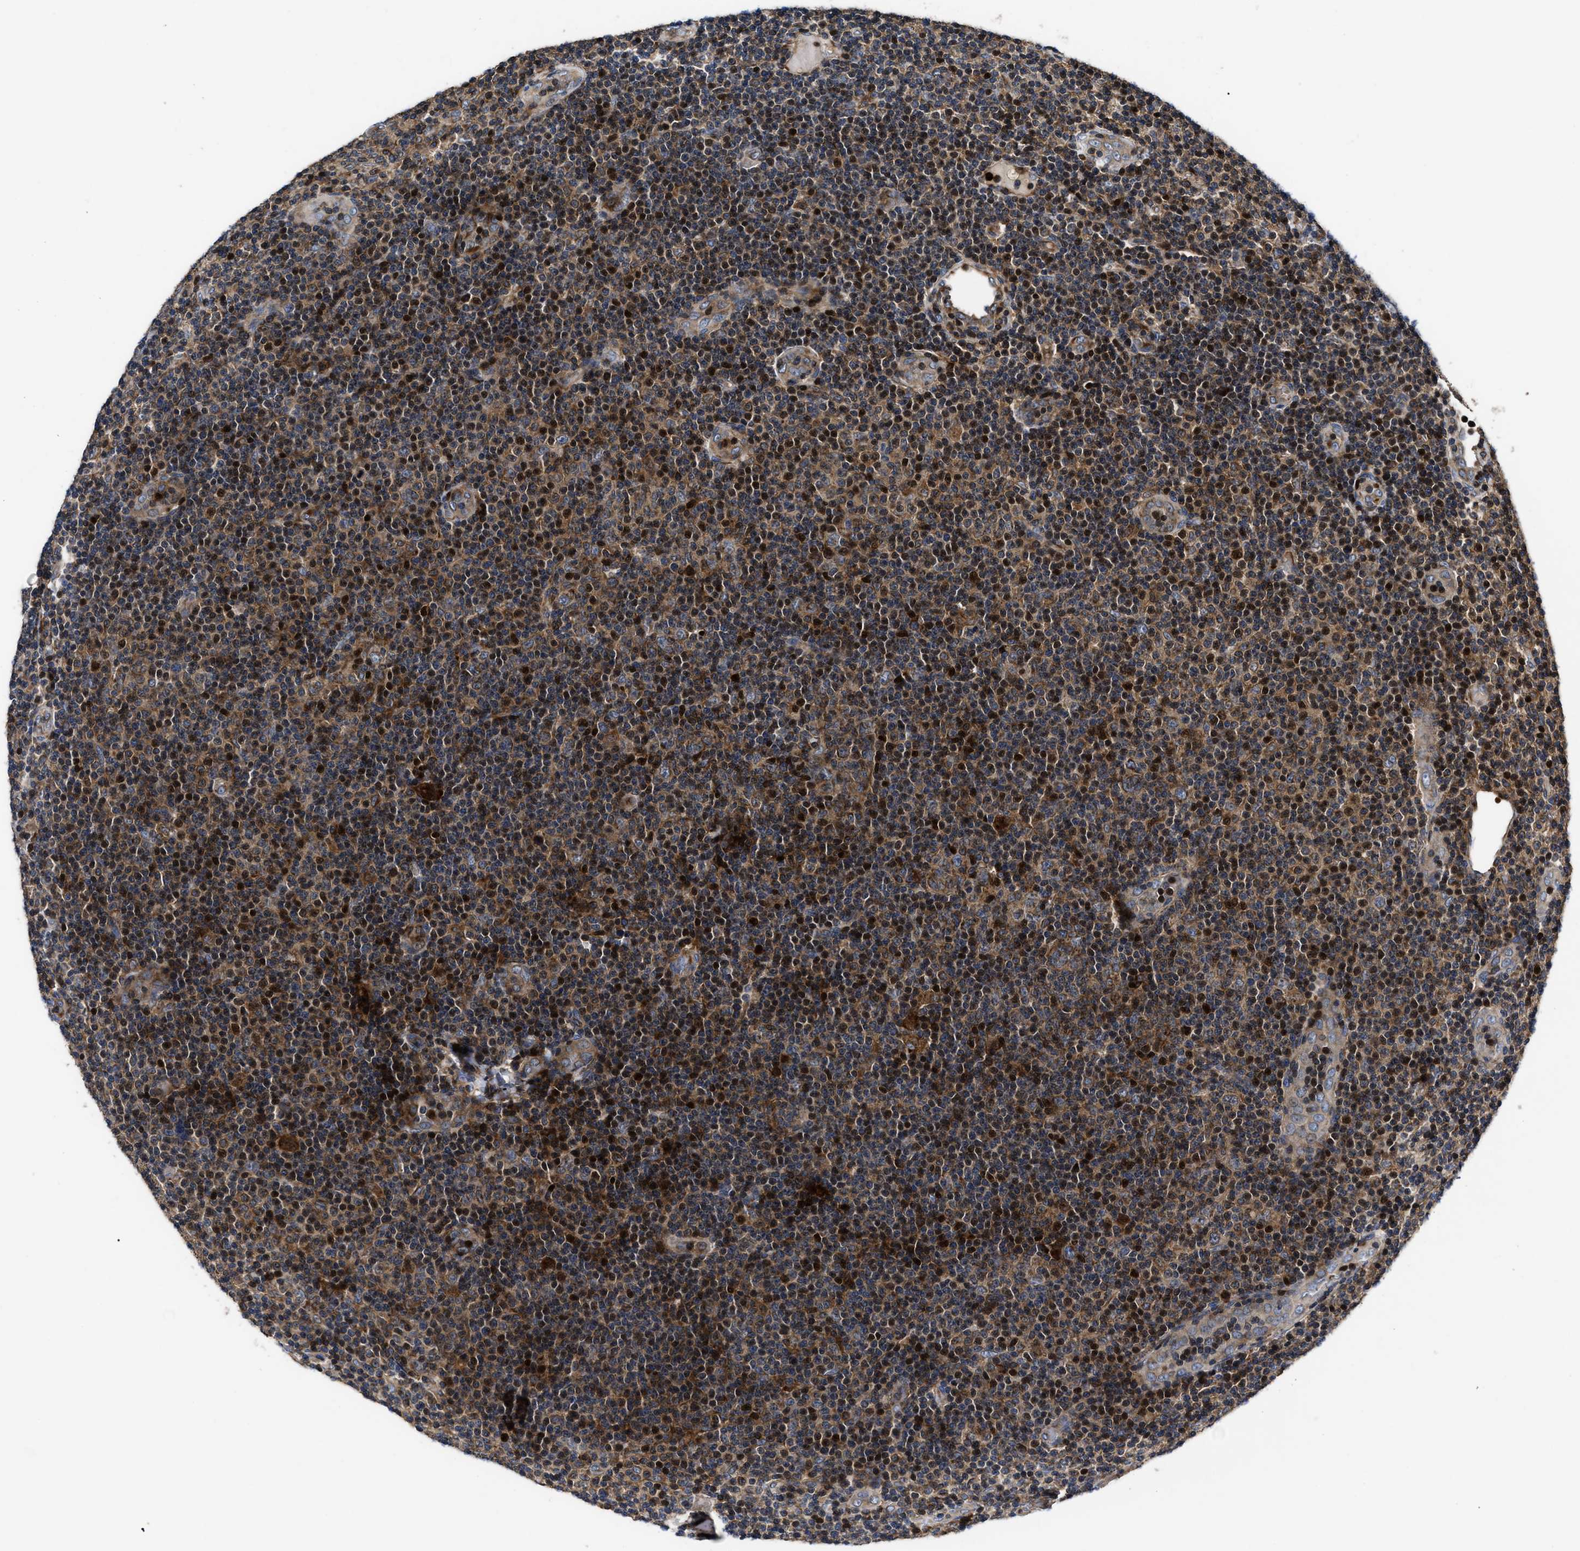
{"staining": {"intensity": "strong", "quantity": ">75%", "location": "cytoplasmic/membranous,nuclear"}, "tissue": "lymphoma", "cell_type": "Tumor cells", "image_type": "cancer", "snomed": [{"axis": "morphology", "description": "Malignant lymphoma, non-Hodgkin's type, Low grade"}, {"axis": "topography", "description": "Lymph node"}], "caption": "A brown stain highlights strong cytoplasmic/membranous and nuclear positivity of a protein in lymphoma tumor cells.", "gene": "YBEY", "patient": {"sex": "male", "age": 83}}